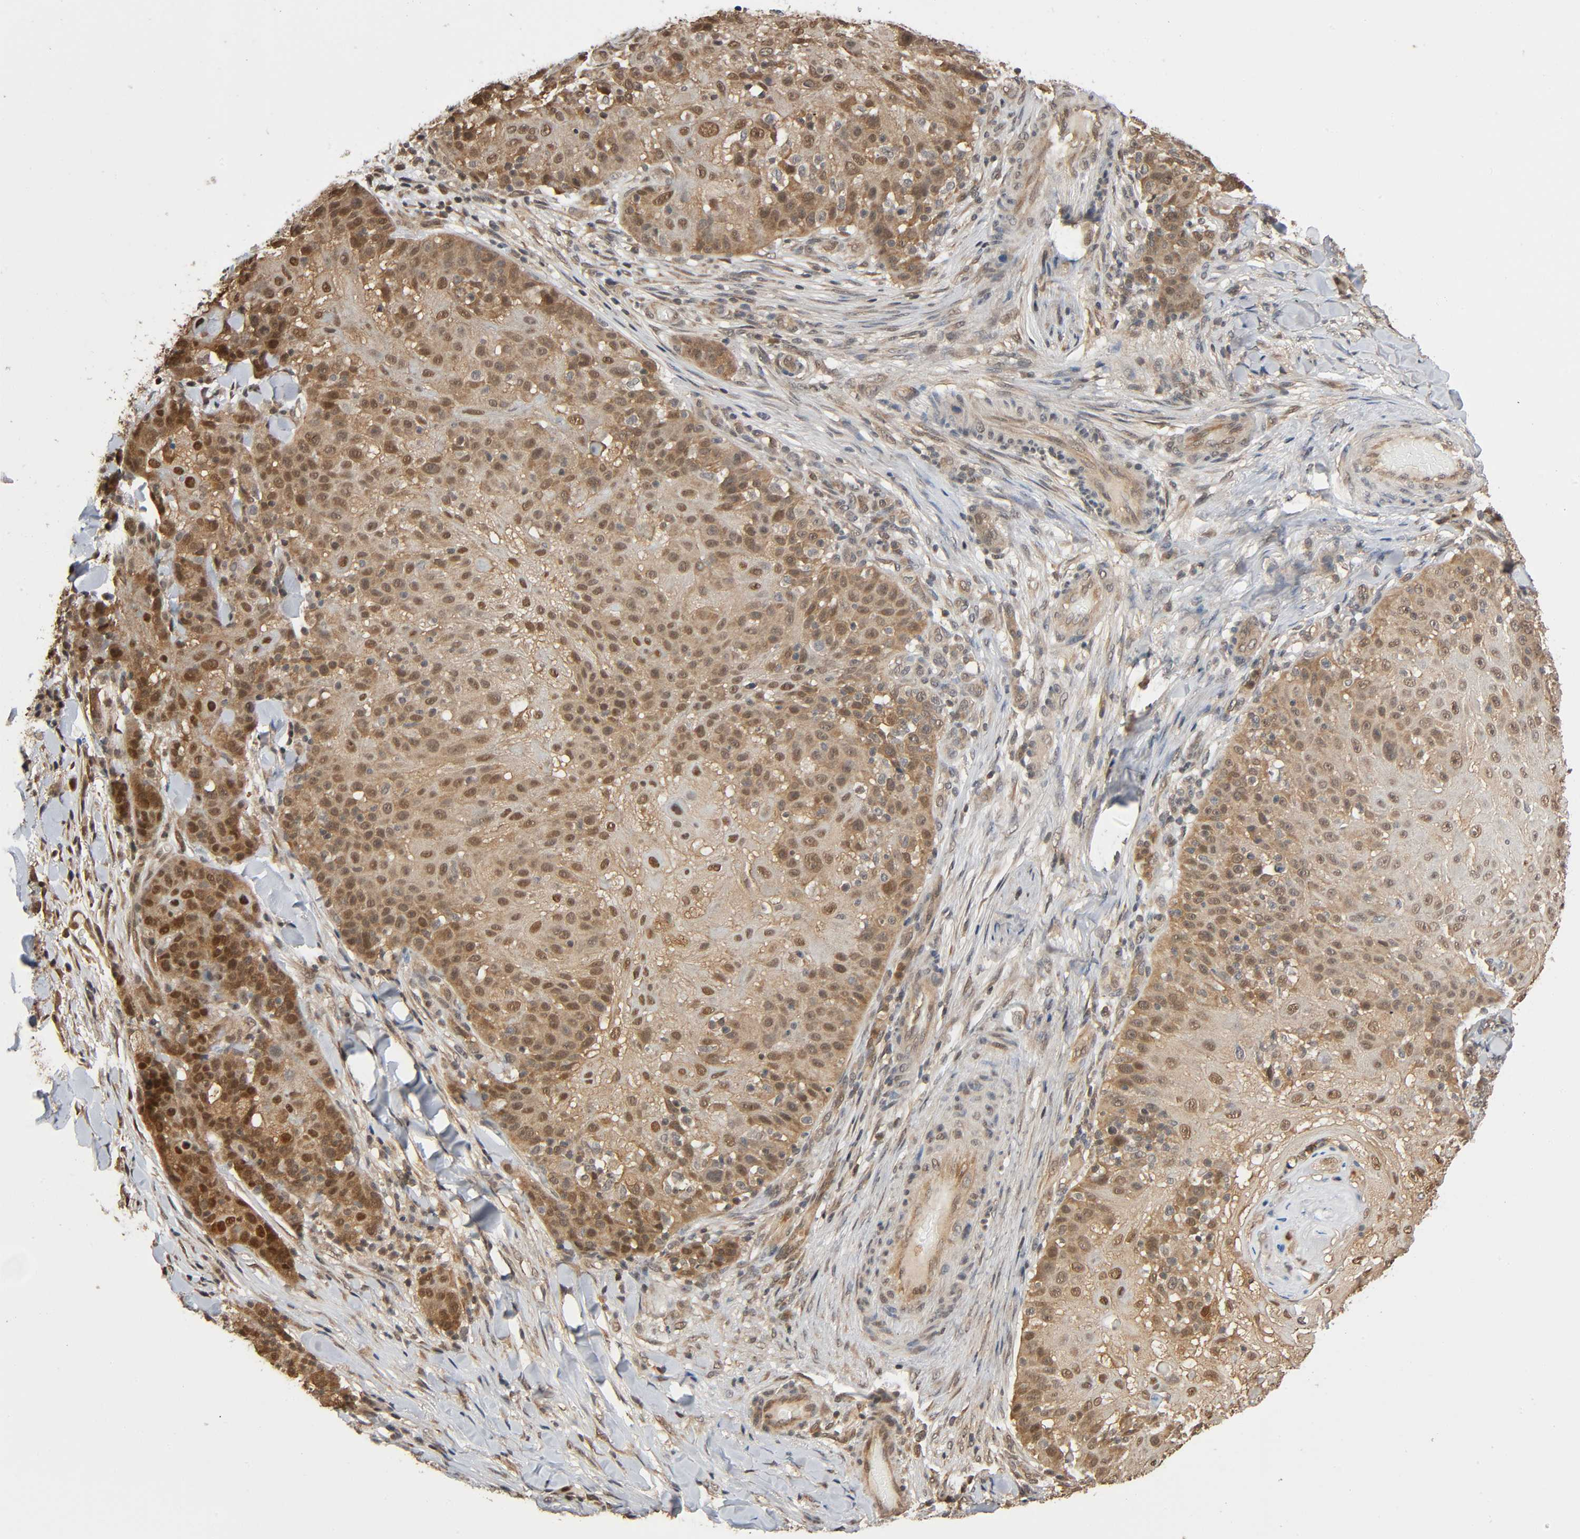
{"staining": {"intensity": "moderate", "quantity": "25%-75%", "location": "cytoplasmic/membranous,nuclear"}, "tissue": "skin cancer", "cell_type": "Tumor cells", "image_type": "cancer", "snomed": [{"axis": "morphology", "description": "Normal tissue, NOS"}, {"axis": "morphology", "description": "Squamous cell carcinoma, NOS"}, {"axis": "topography", "description": "Skin"}], "caption": "Tumor cells display medium levels of moderate cytoplasmic/membranous and nuclear expression in approximately 25%-75% of cells in skin cancer (squamous cell carcinoma).", "gene": "NEDD8", "patient": {"sex": "female", "age": 83}}